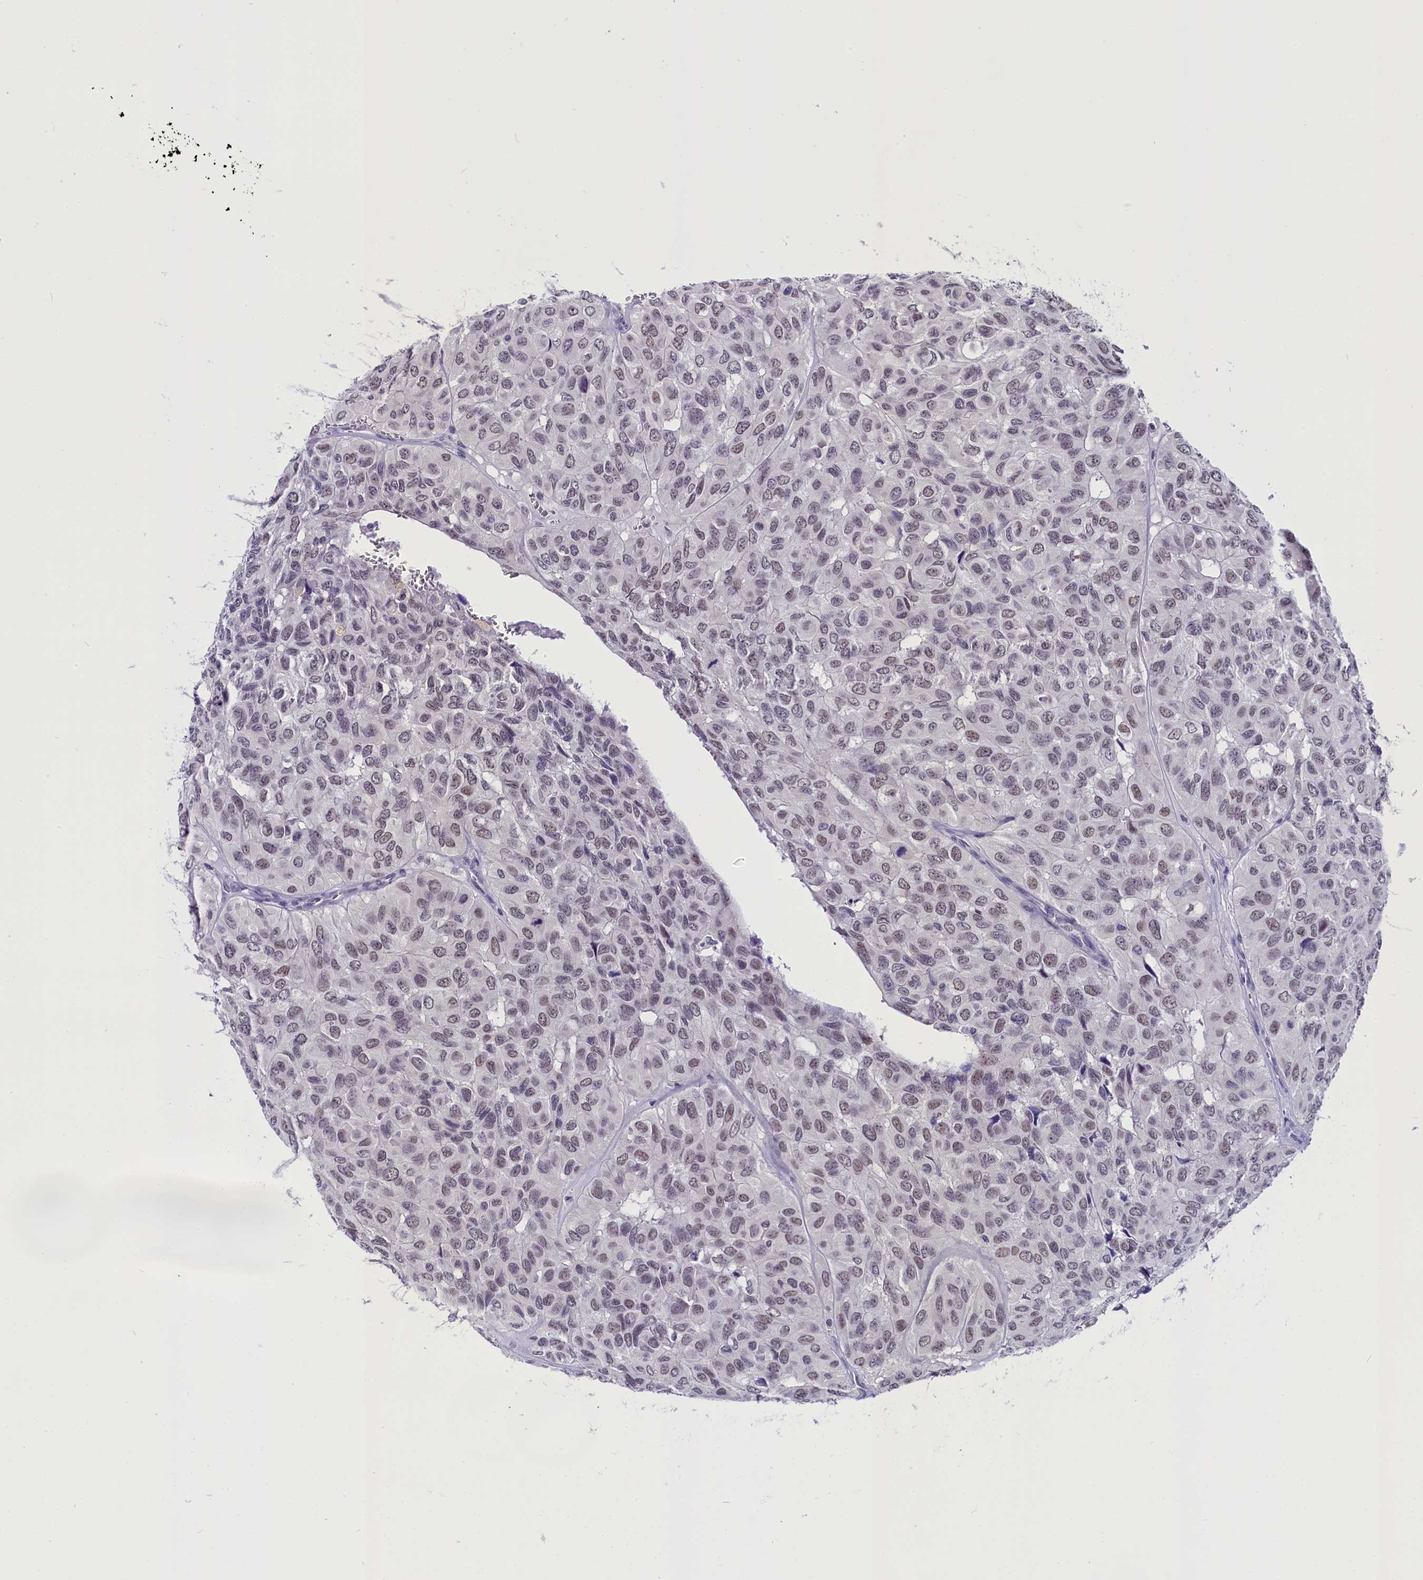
{"staining": {"intensity": "weak", "quantity": ">75%", "location": "nuclear"}, "tissue": "head and neck cancer", "cell_type": "Tumor cells", "image_type": "cancer", "snomed": [{"axis": "morphology", "description": "Adenocarcinoma, NOS"}, {"axis": "topography", "description": "Salivary gland, NOS"}, {"axis": "topography", "description": "Head-Neck"}], "caption": "This image exhibits head and neck cancer (adenocarcinoma) stained with immunohistochemistry to label a protein in brown. The nuclear of tumor cells show weak positivity for the protein. Nuclei are counter-stained blue.", "gene": "OSGEP", "patient": {"sex": "female", "age": 76}}